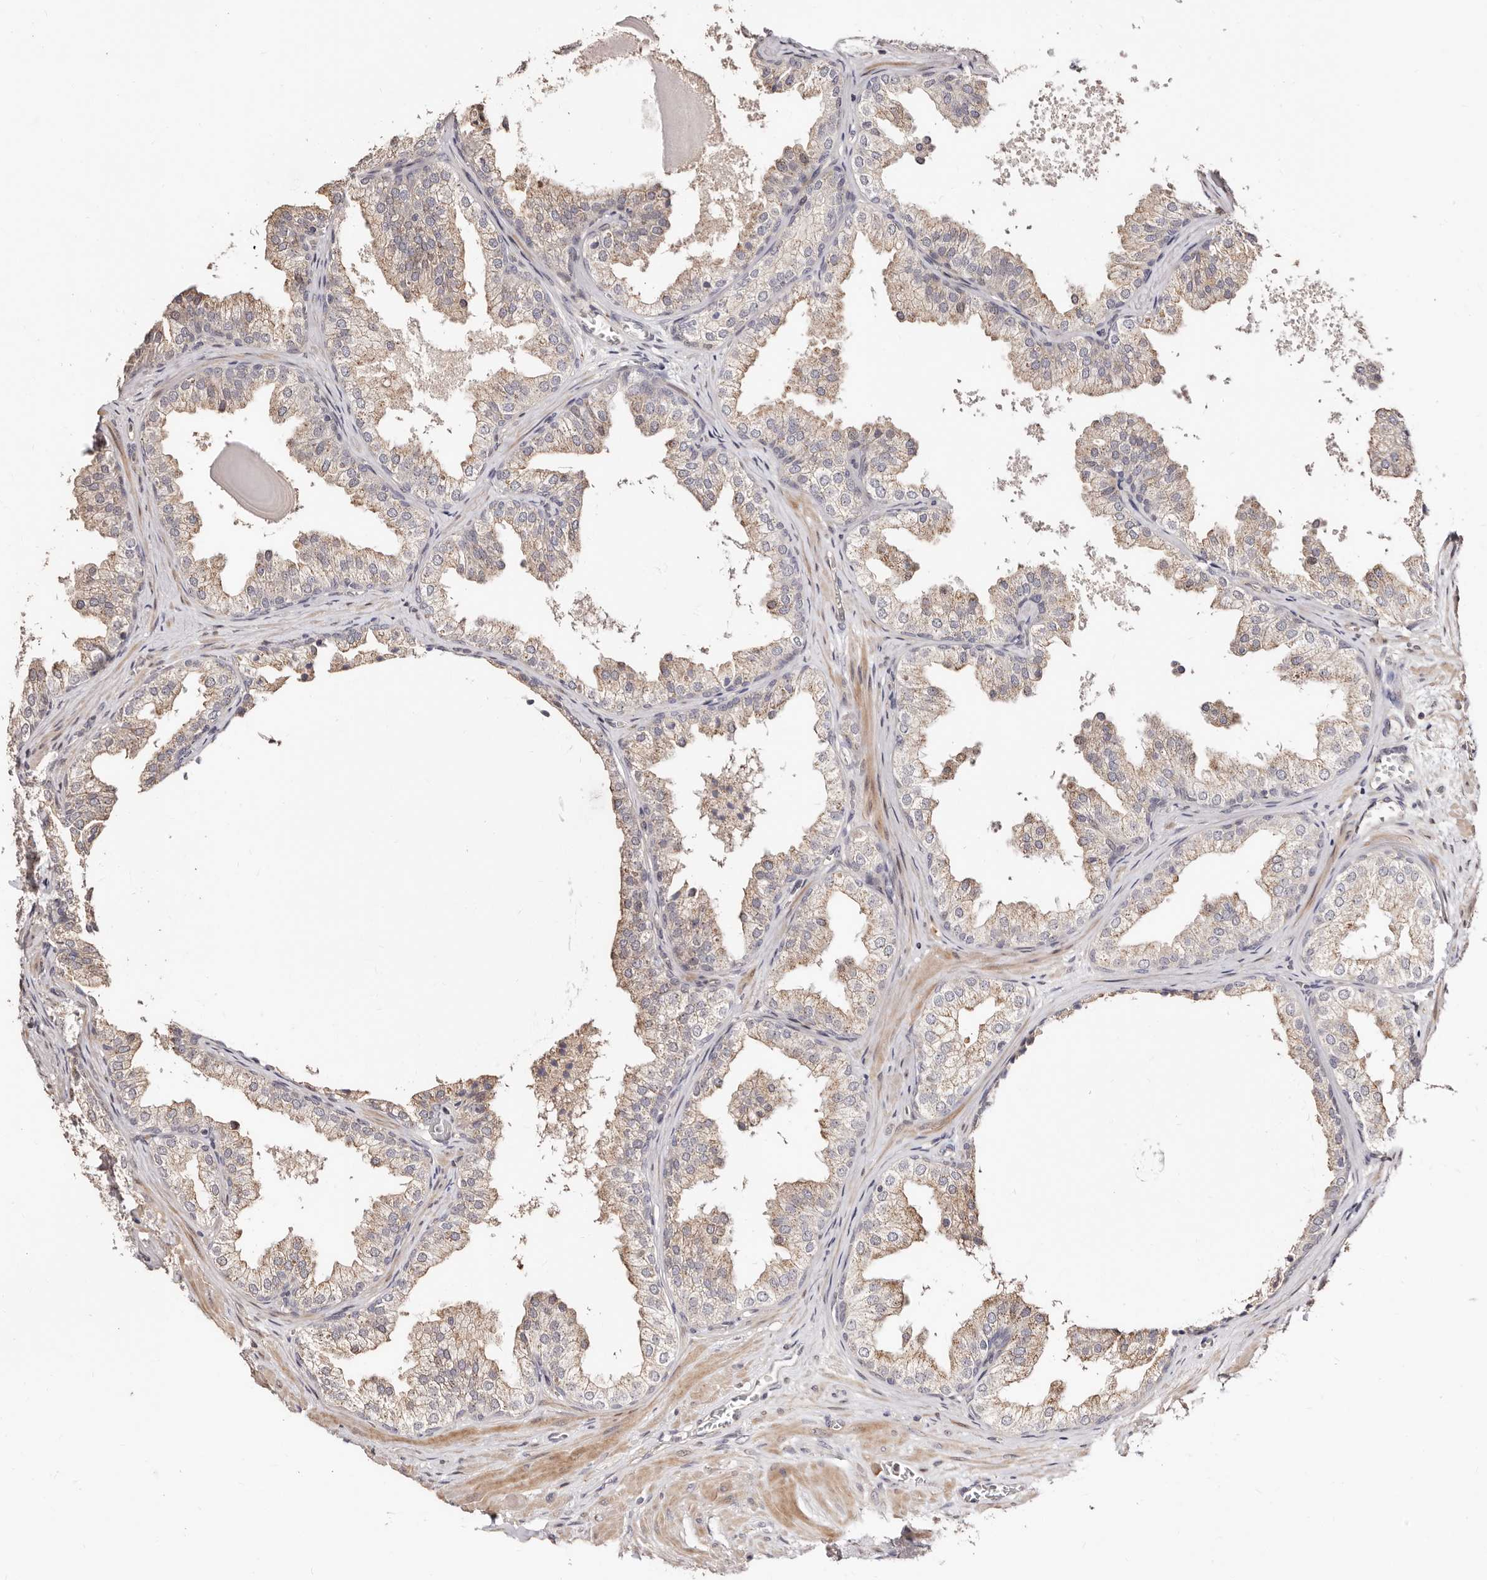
{"staining": {"intensity": "weak", "quantity": "25%-75%", "location": "cytoplasmic/membranous"}, "tissue": "prostate", "cell_type": "Glandular cells", "image_type": "normal", "snomed": [{"axis": "morphology", "description": "Normal tissue, NOS"}, {"axis": "topography", "description": "Prostate"}], "caption": "Immunohistochemical staining of benign human prostate shows 25%-75% levels of weak cytoplasmic/membranous protein staining in approximately 25%-75% of glandular cells. (DAB (3,3'-diaminobenzidine) IHC, brown staining for protein, blue staining for nuclei).", "gene": "APOL6", "patient": {"sex": "male", "age": 48}}